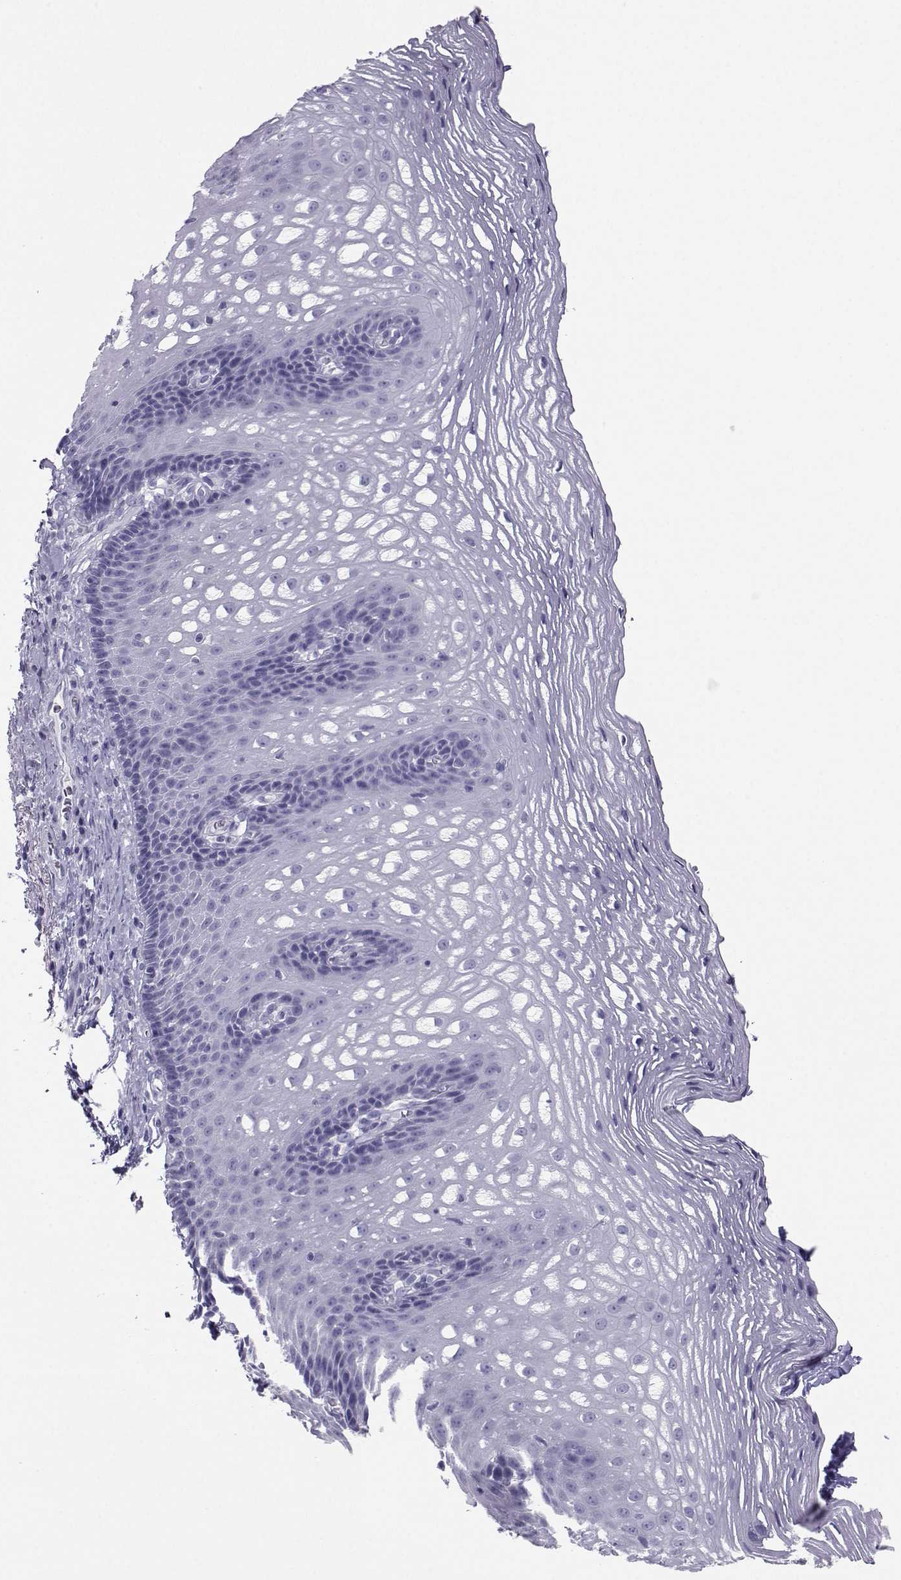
{"staining": {"intensity": "negative", "quantity": "none", "location": "none"}, "tissue": "esophagus", "cell_type": "Squamous epithelial cells", "image_type": "normal", "snomed": [{"axis": "morphology", "description": "Normal tissue, NOS"}, {"axis": "topography", "description": "Esophagus"}], "caption": "This is a micrograph of IHC staining of normal esophagus, which shows no positivity in squamous epithelial cells. The staining was performed using DAB (3,3'-diaminobenzidine) to visualize the protein expression in brown, while the nuclei were stained in blue with hematoxylin (Magnification: 20x).", "gene": "SST", "patient": {"sex": "male", "age": 76}}